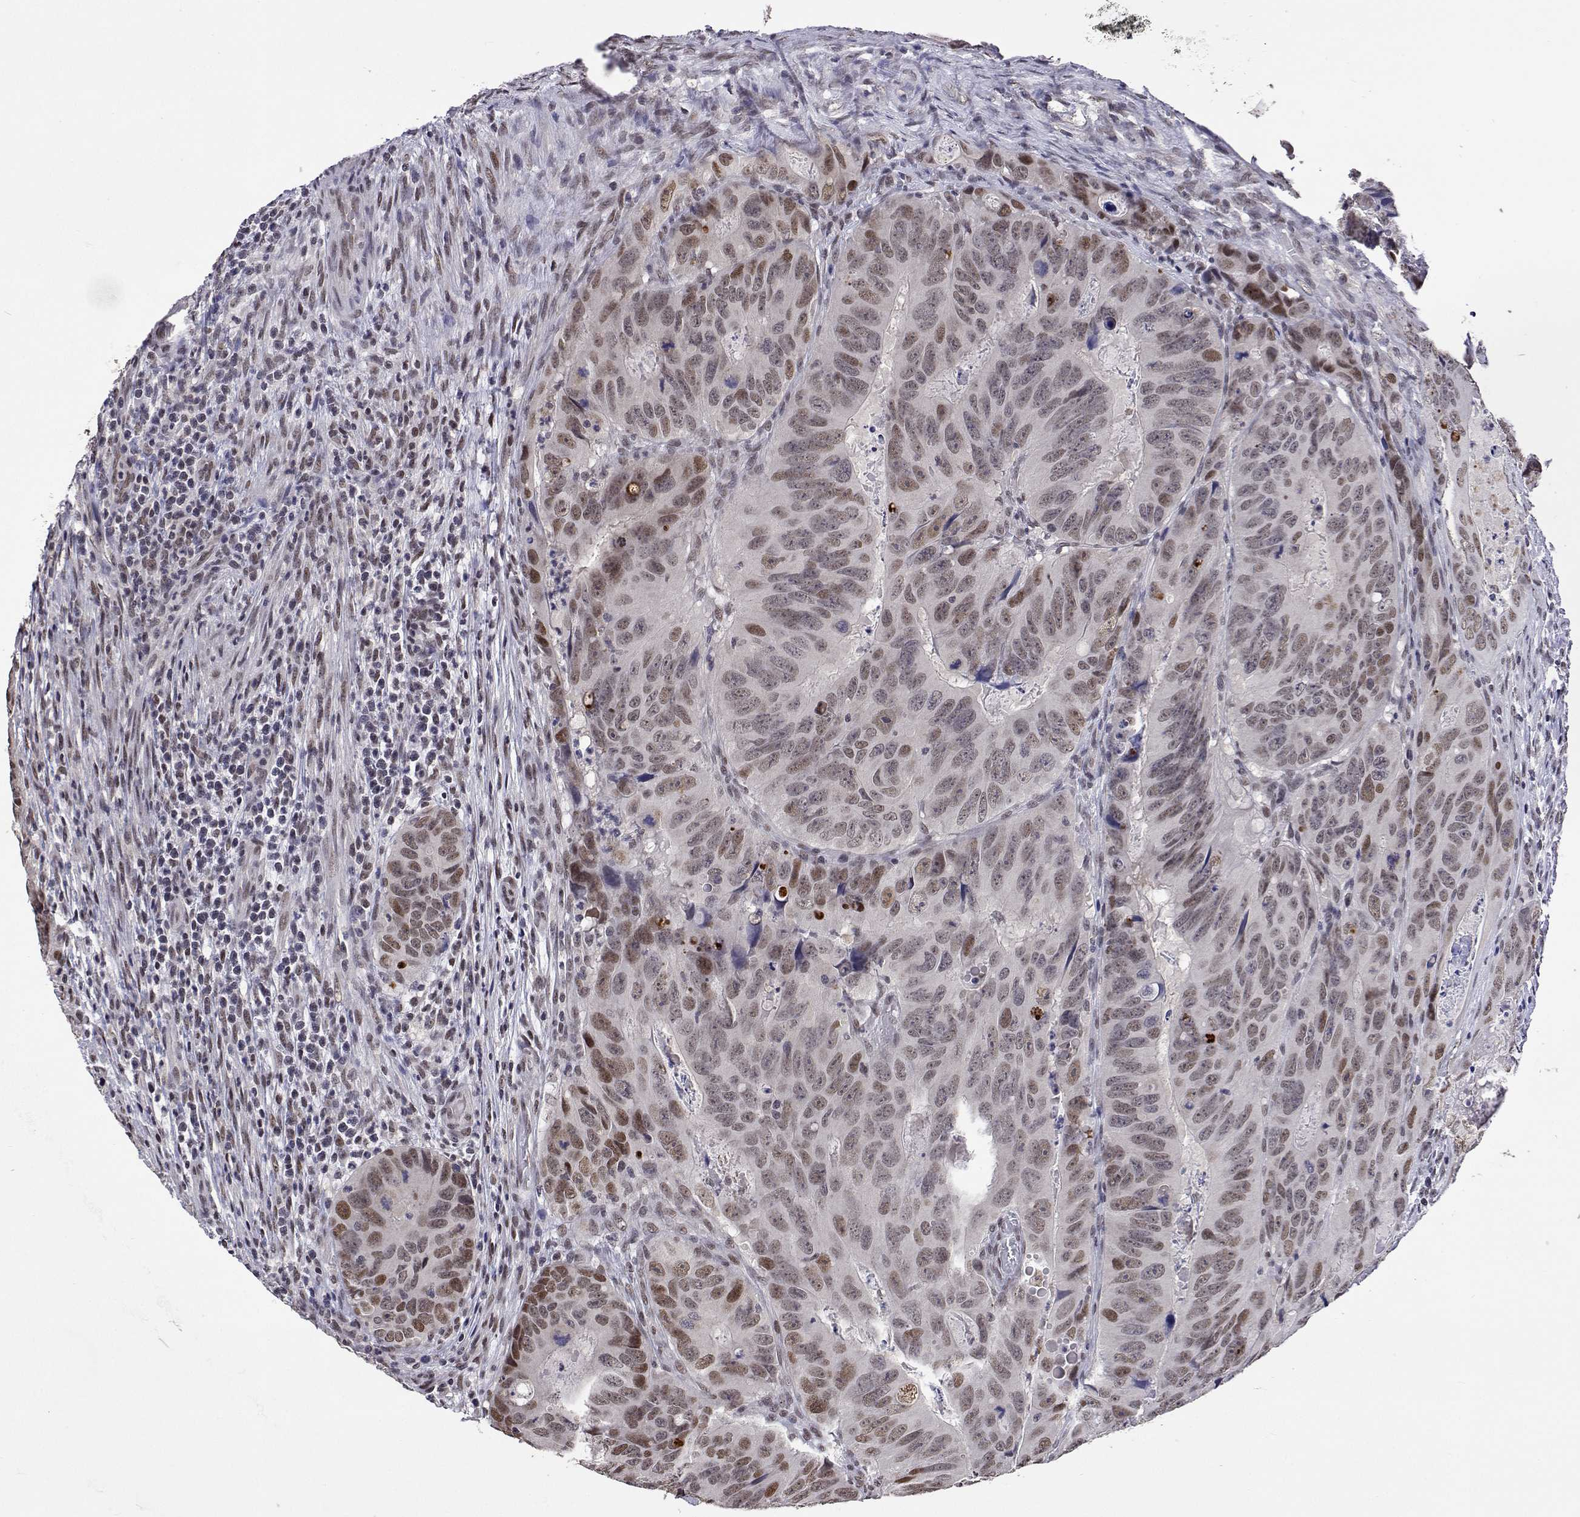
{"staining": {"intensity": "weak", "quantity": "25%-75%", "location": "nuclear"}, "tissue": "colorectal cancer", "cell_type": "Tumor cells", "image_type": "cancer", "snomed": [{"axis": "morphology", "description": "Adenocarcinoma, NOS"}, {"axis": "topography", "description": "Colon"}], "caption": "Brown immunohistochemical staining in colorectal adenocarcinoma exhibits weak nuclear staining in approximately 25%-75% of tumor cells. The protein is stained brown, and the nuclei are stained in blue (DAB IHC with brightfield microscopy, high magnification).", "gene": "HNRNPA0", "patient": {"sex": "male", "age": 79}}